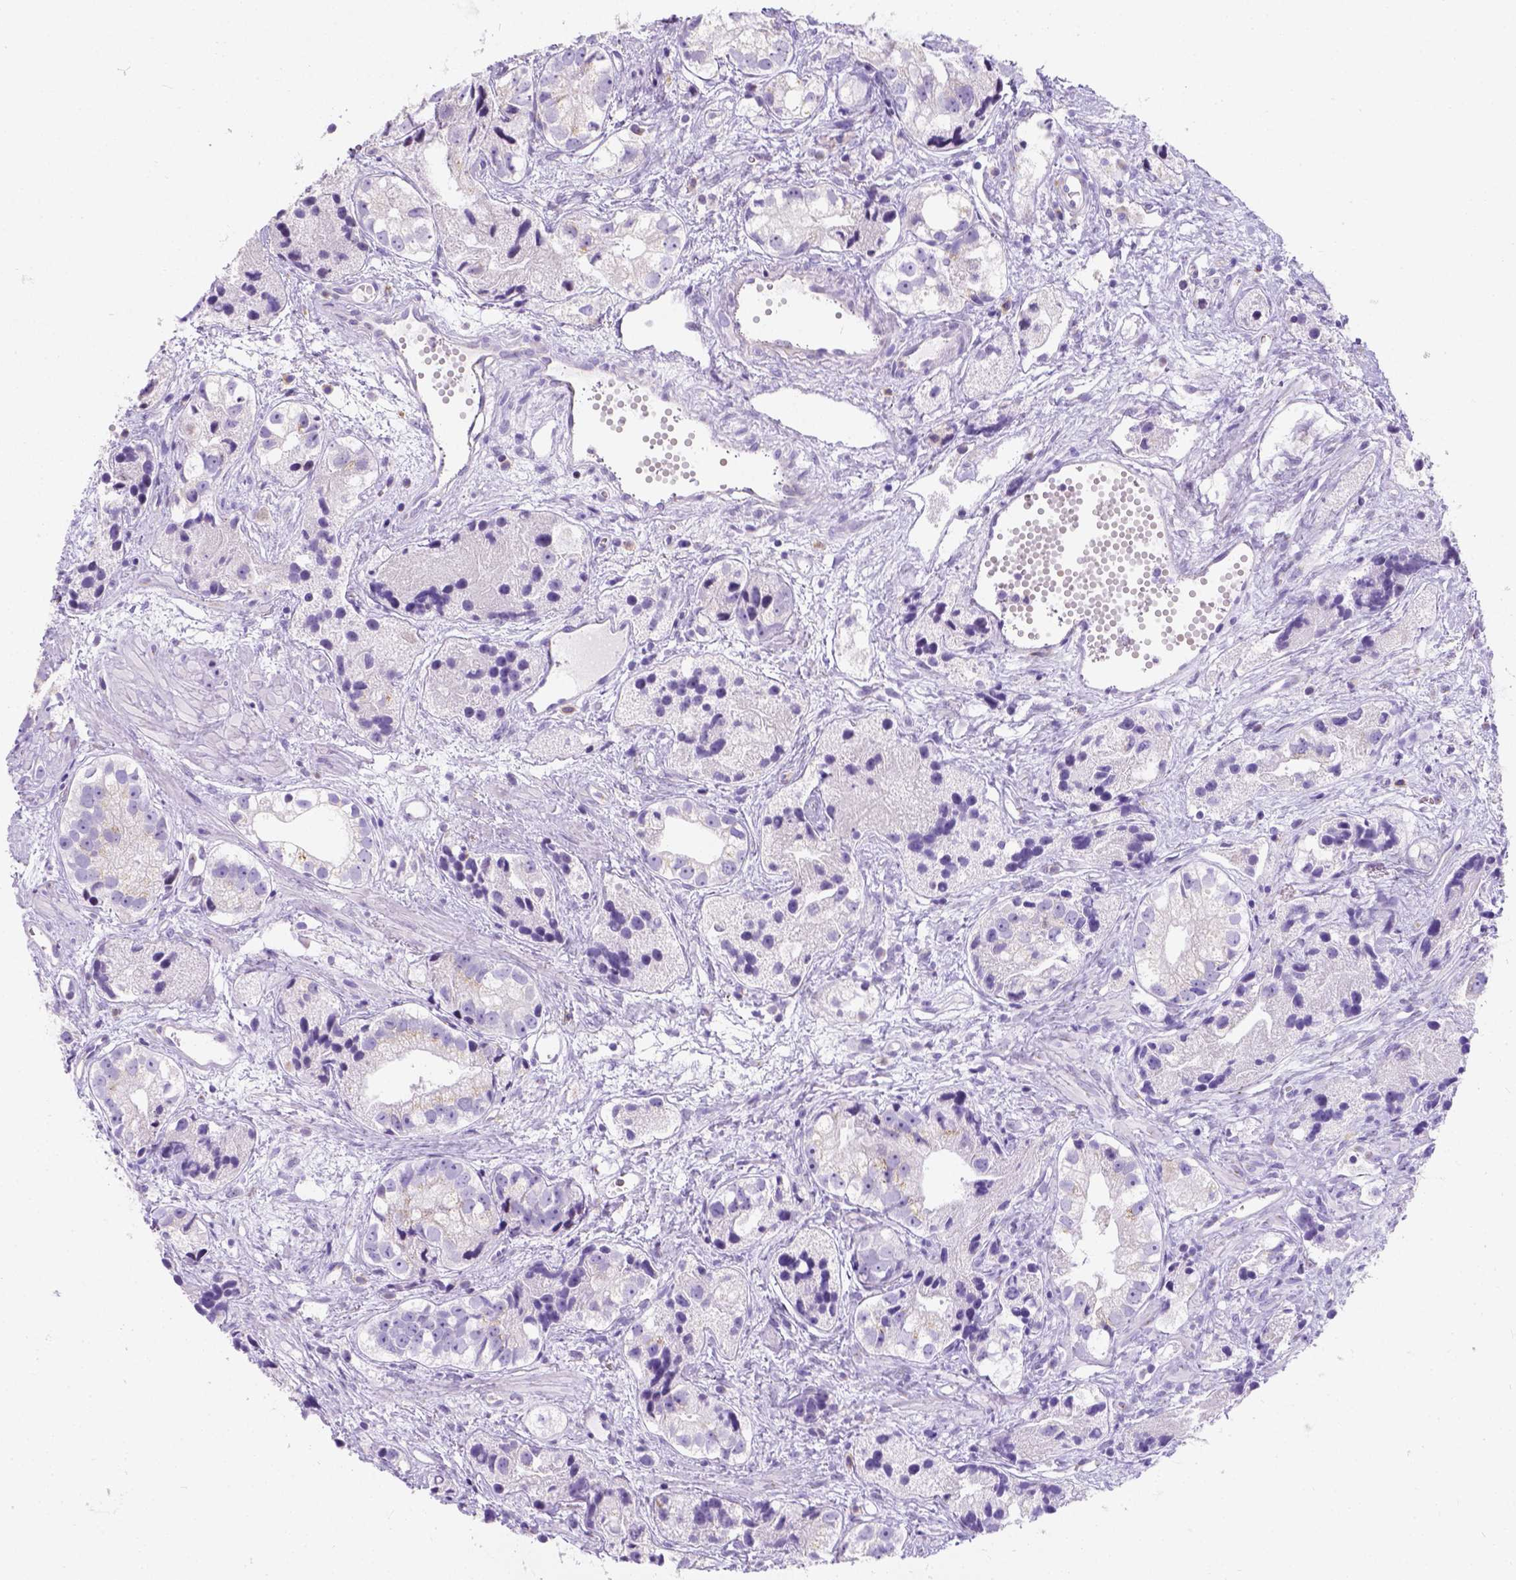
{"staining": {"intensity": "negative", "quantity": "none", "location": "none"}, "tissue": "prostate cancer", "cell_type": "Tumor cells", "image_type": "cancer", "snomed": [{"axis": "morphology", "description": "Adenocarcinoma, High grade"}, {"axis": "topography", "description": "Prostate"}], "caption": "DAB (3,3'-diaminobenzidine) immunohistochemical staining of human prostate cancer shows no significant positivity in tumor cells.", "gene": "PHF7", "patient": {"sex": "male", "age": 68}}